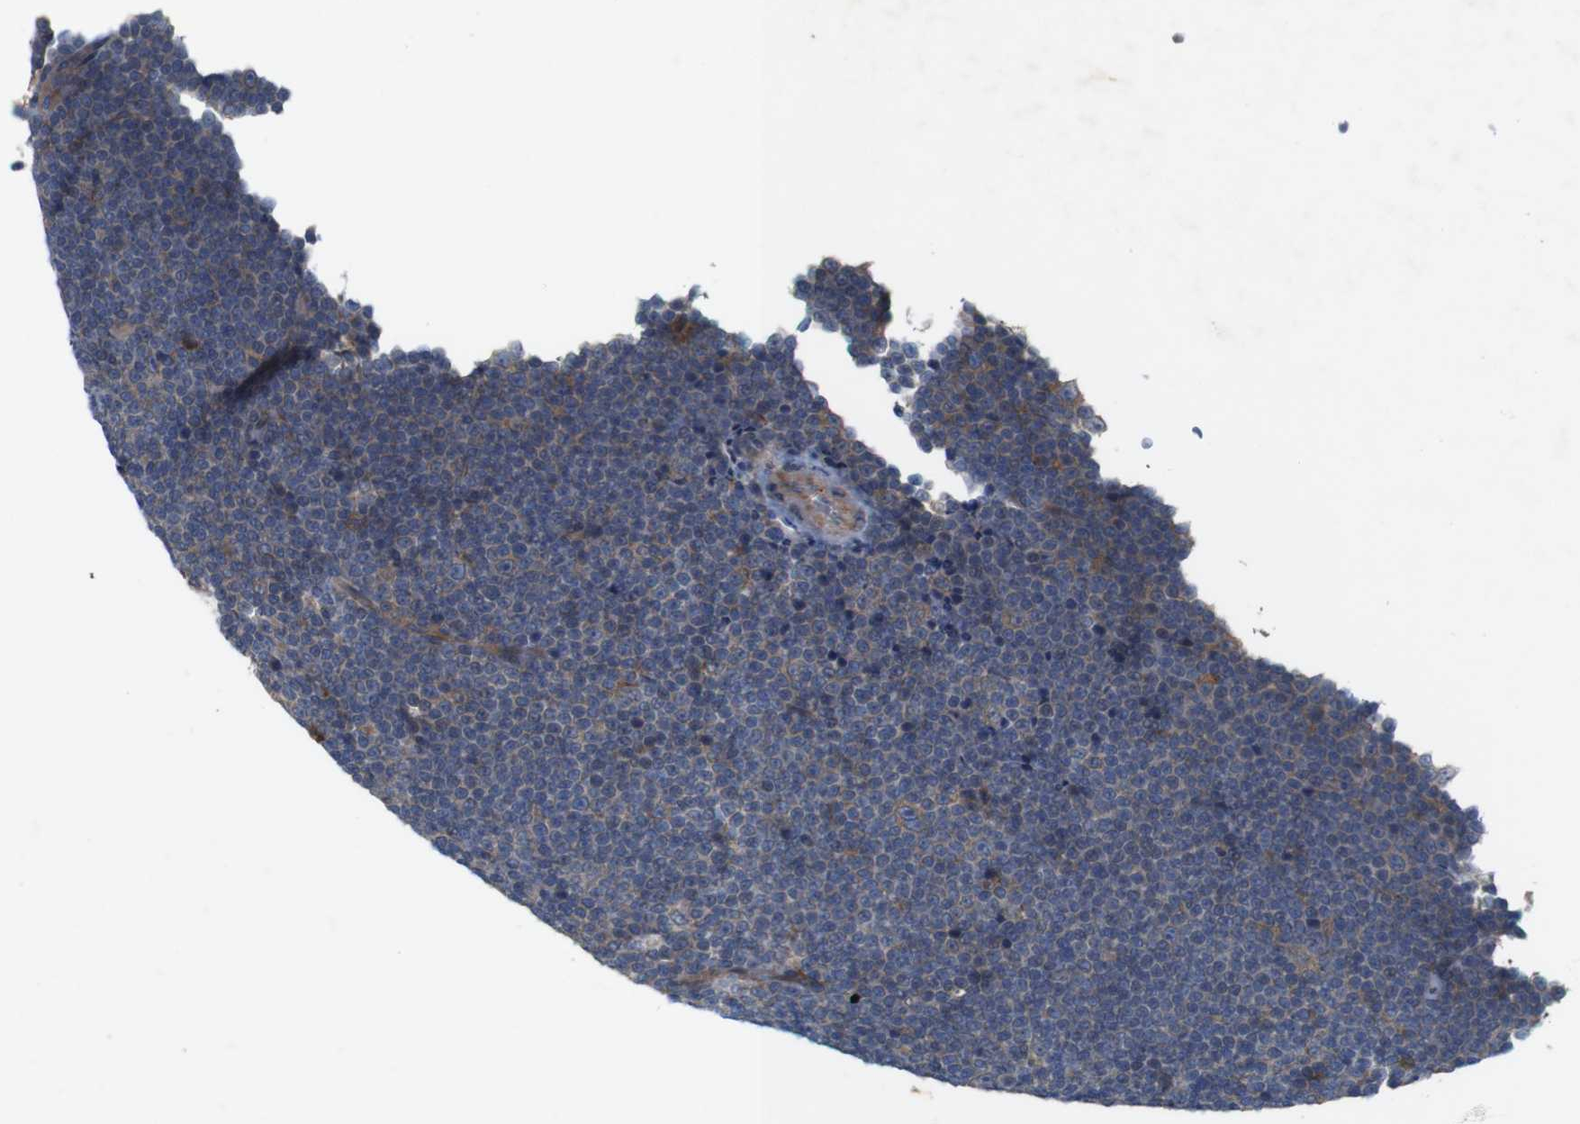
{"staining": {"intensity": "moderate", "quantity": "<25%", "location": "cytoplasmic/membranous"}, "tissue": "lymphoma", "cell_type": "Tumor cells", "image_type": "cancer", "snomed": [{"axis": "morphology", "description": "Malignant lymphoma, non-Hodgkin's type, Low grade"}, {"axis": "topography", "description": "Lymph node"}], "caption": "Immunohistochemistry (IHC) staining of malignant lymphoma, non-Hodgkin's type (low-grade), which shows low levels of moderate cytoplasmic/membranous positivity in about <25% of tumor cells indicating moderate cytoplasmic/membranous protein expression. The staining was performed using DAB (brown) for protein detection and nuclei were counterstained in hematoxylin (blue).", "gene": "SIGLEC8", "patient": {"sex": "female", "age": 67}}